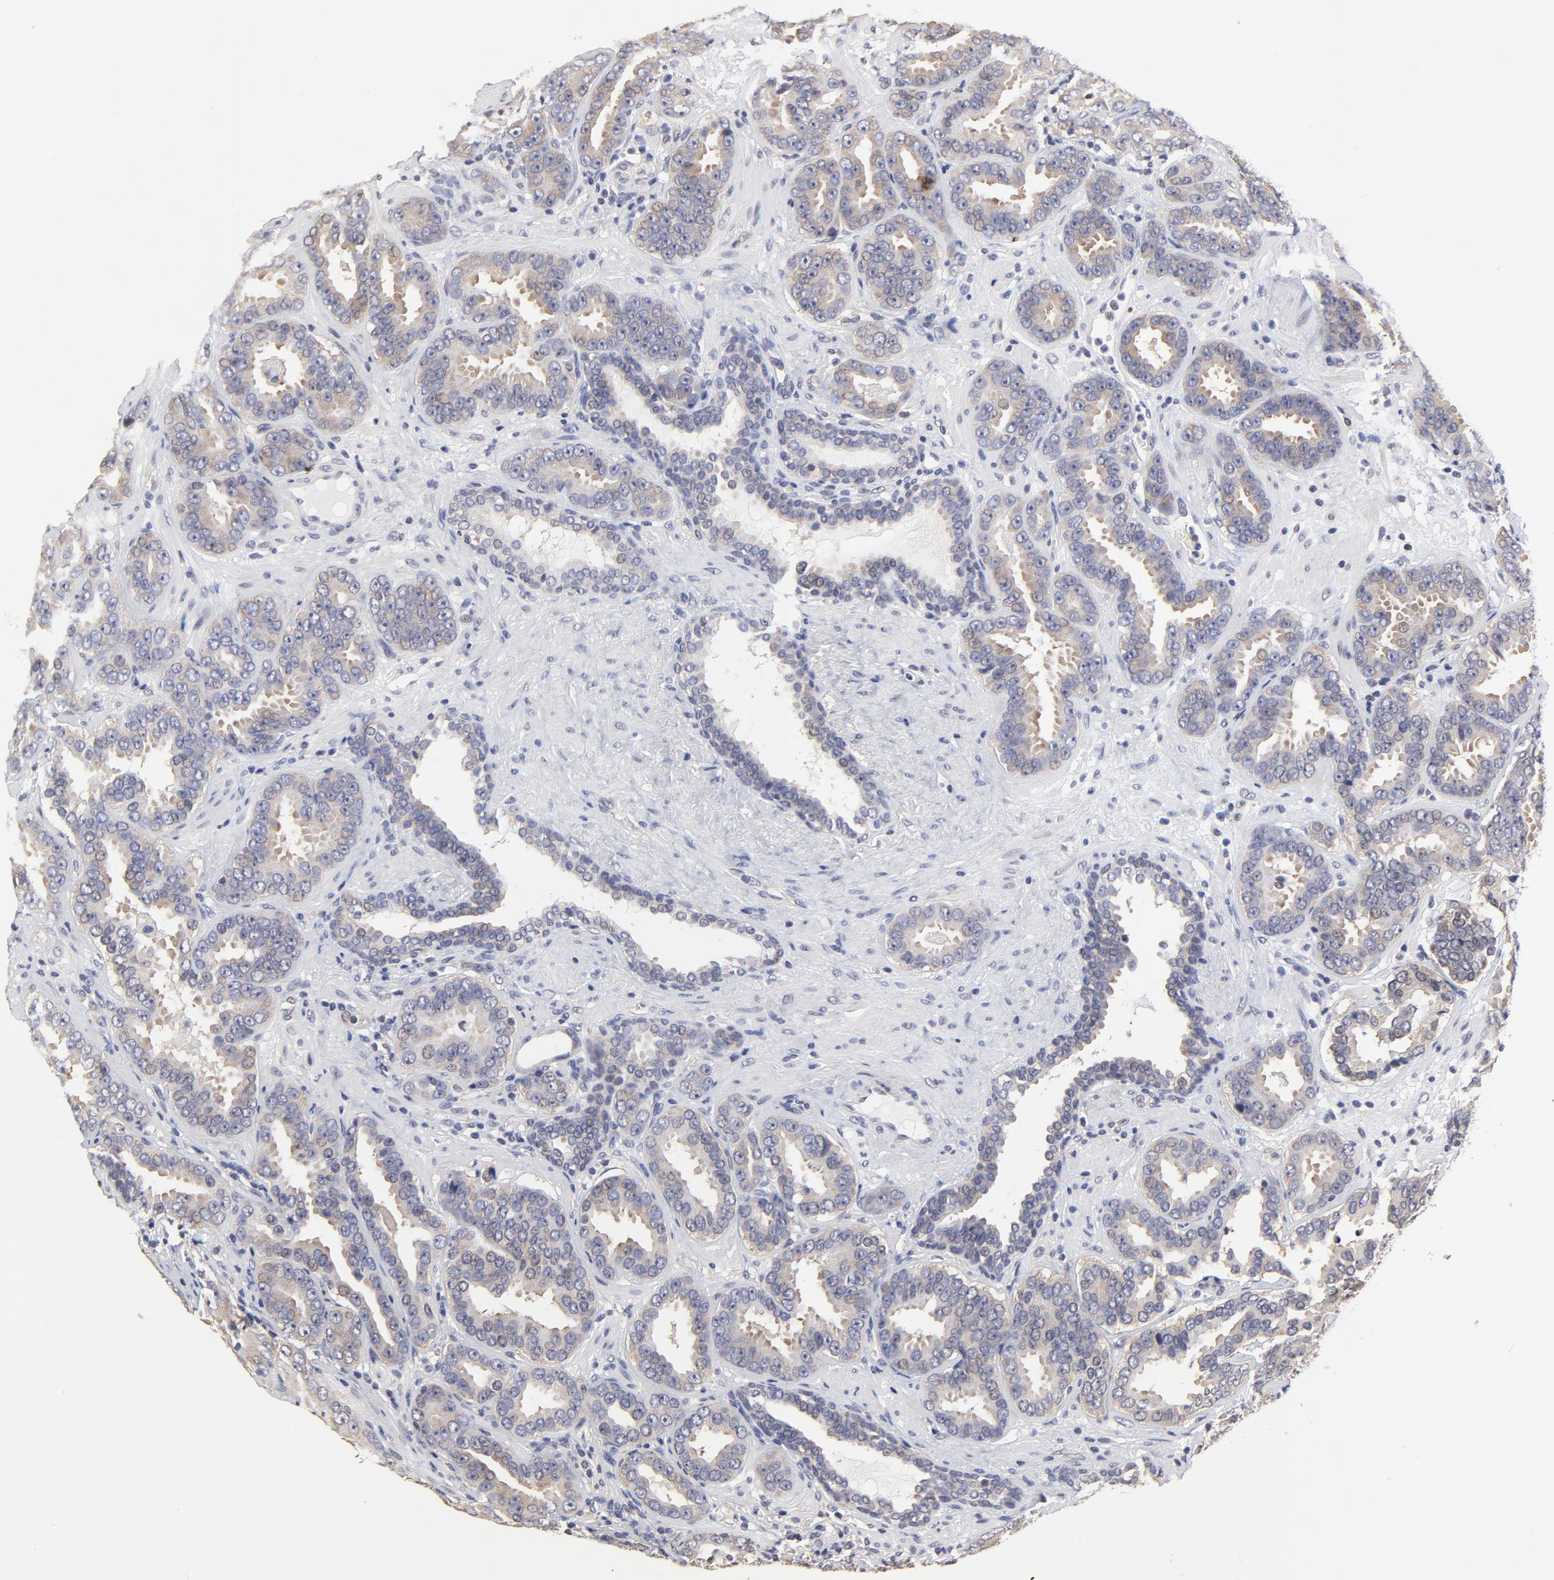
{"staining": {"intensity": "weak", "quantity": "25%-75%", "location": "cytoplasmic/membranous"}, "tissue": "prostate cancer", "cell_type": "Tumor cells", "image_type": "cancer", "snomed": [{"axis": "morphology", "description": "Adenocarcinoma, Low grade"}, {"axis": "topography", "description": "Prostate"}], "caption": "Immunohistochemistry (IHC) photomicrograph of human prostate adenocarcinoma (low-grade) stained for a protein (brown), which demonstrates low levels of weak cytoplasmic/membranous positivity in about 25%-75% of tumor cells.", "gene": "CCT2", "patient": {"sex": "male", "age": 59}}